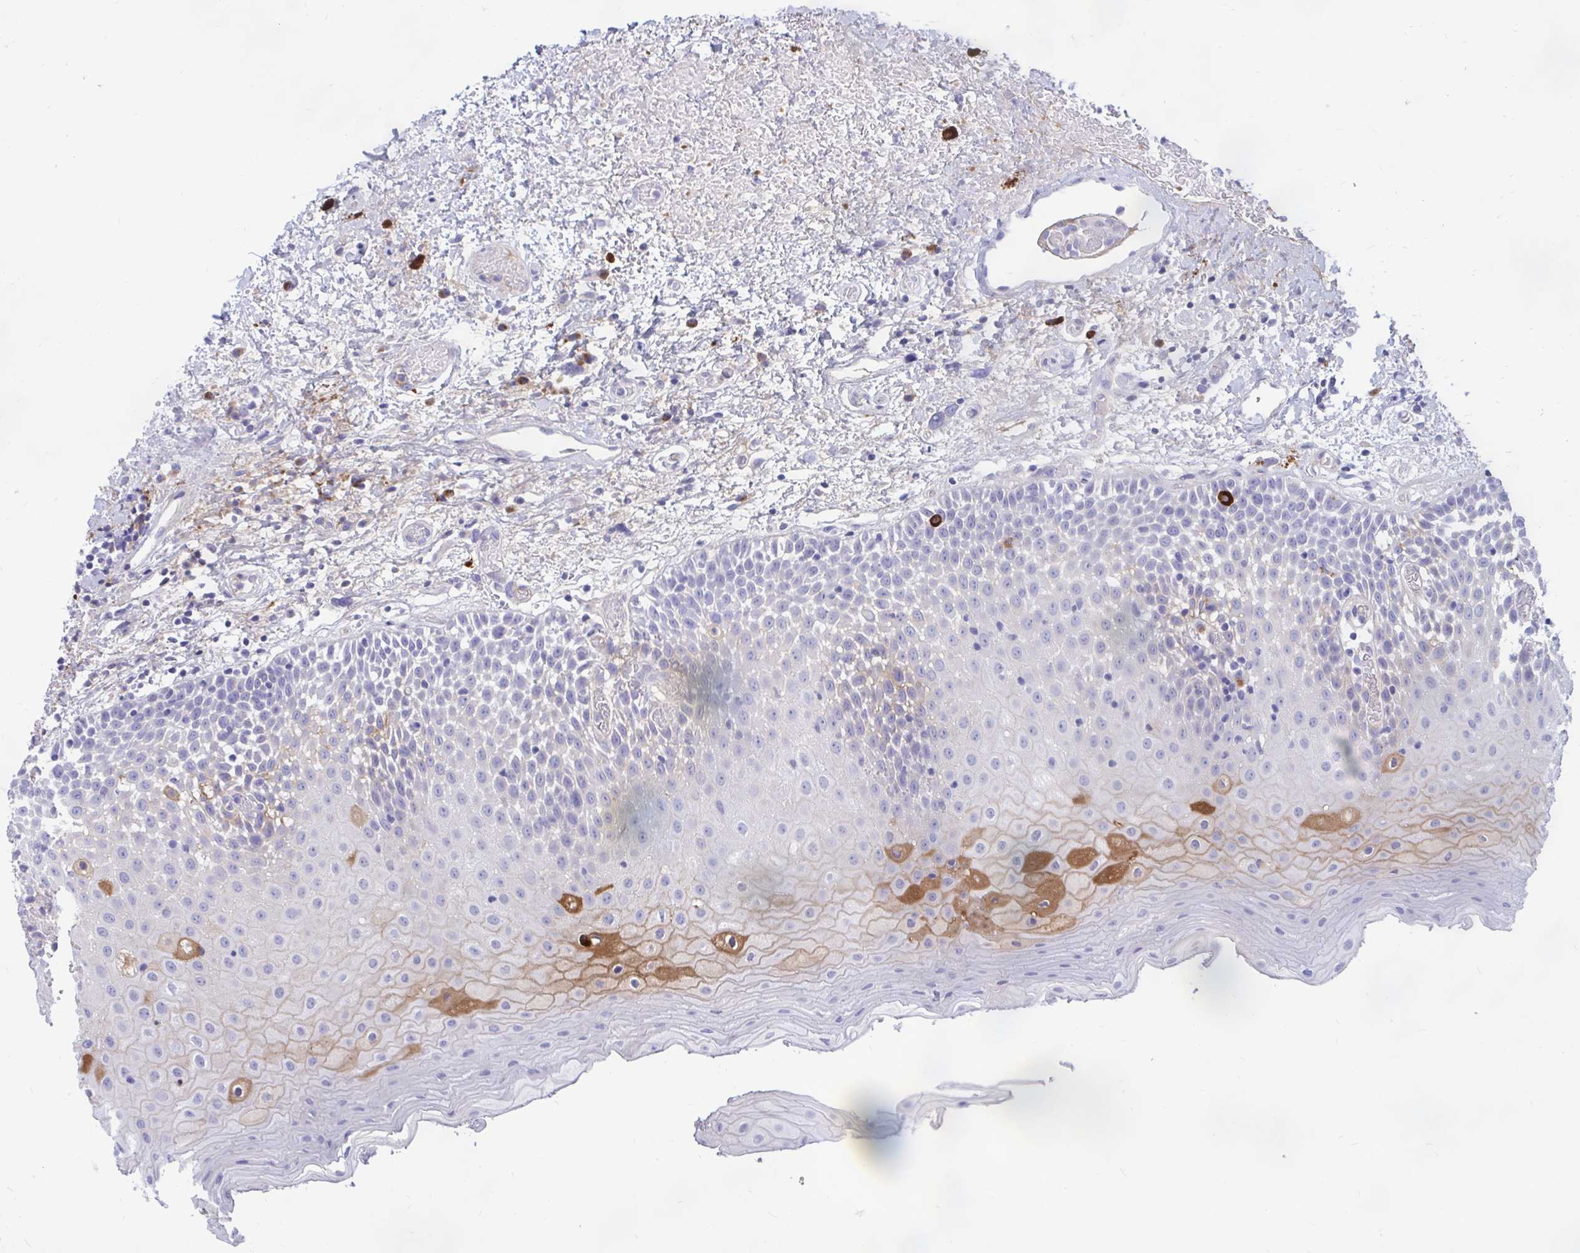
{"staining": {"intensity": "moderate", "quantity": "<25%", "location": "cytoplasmic/membranous"}, "tissue": "oral mucosa", "cell_type": "Squamous epithelial cells", "image_type": "normal", "snomed": [{"axis": "morphology", "description": "Normal tissue, NOS"}, {"axis": "topography", "description": "Oral tissue"}], "caption": "A brown stain shows moderate cytoplasmic/membranous staining of a protein in squamous epithelial cells of benign oral mucosa. Using DAB (brown) and hematoxylin (blue) stains, captured at high magnification using brightfield microscopy.", "gene": "FAM219B", "patient": {"sex": "female", "age": 82}}